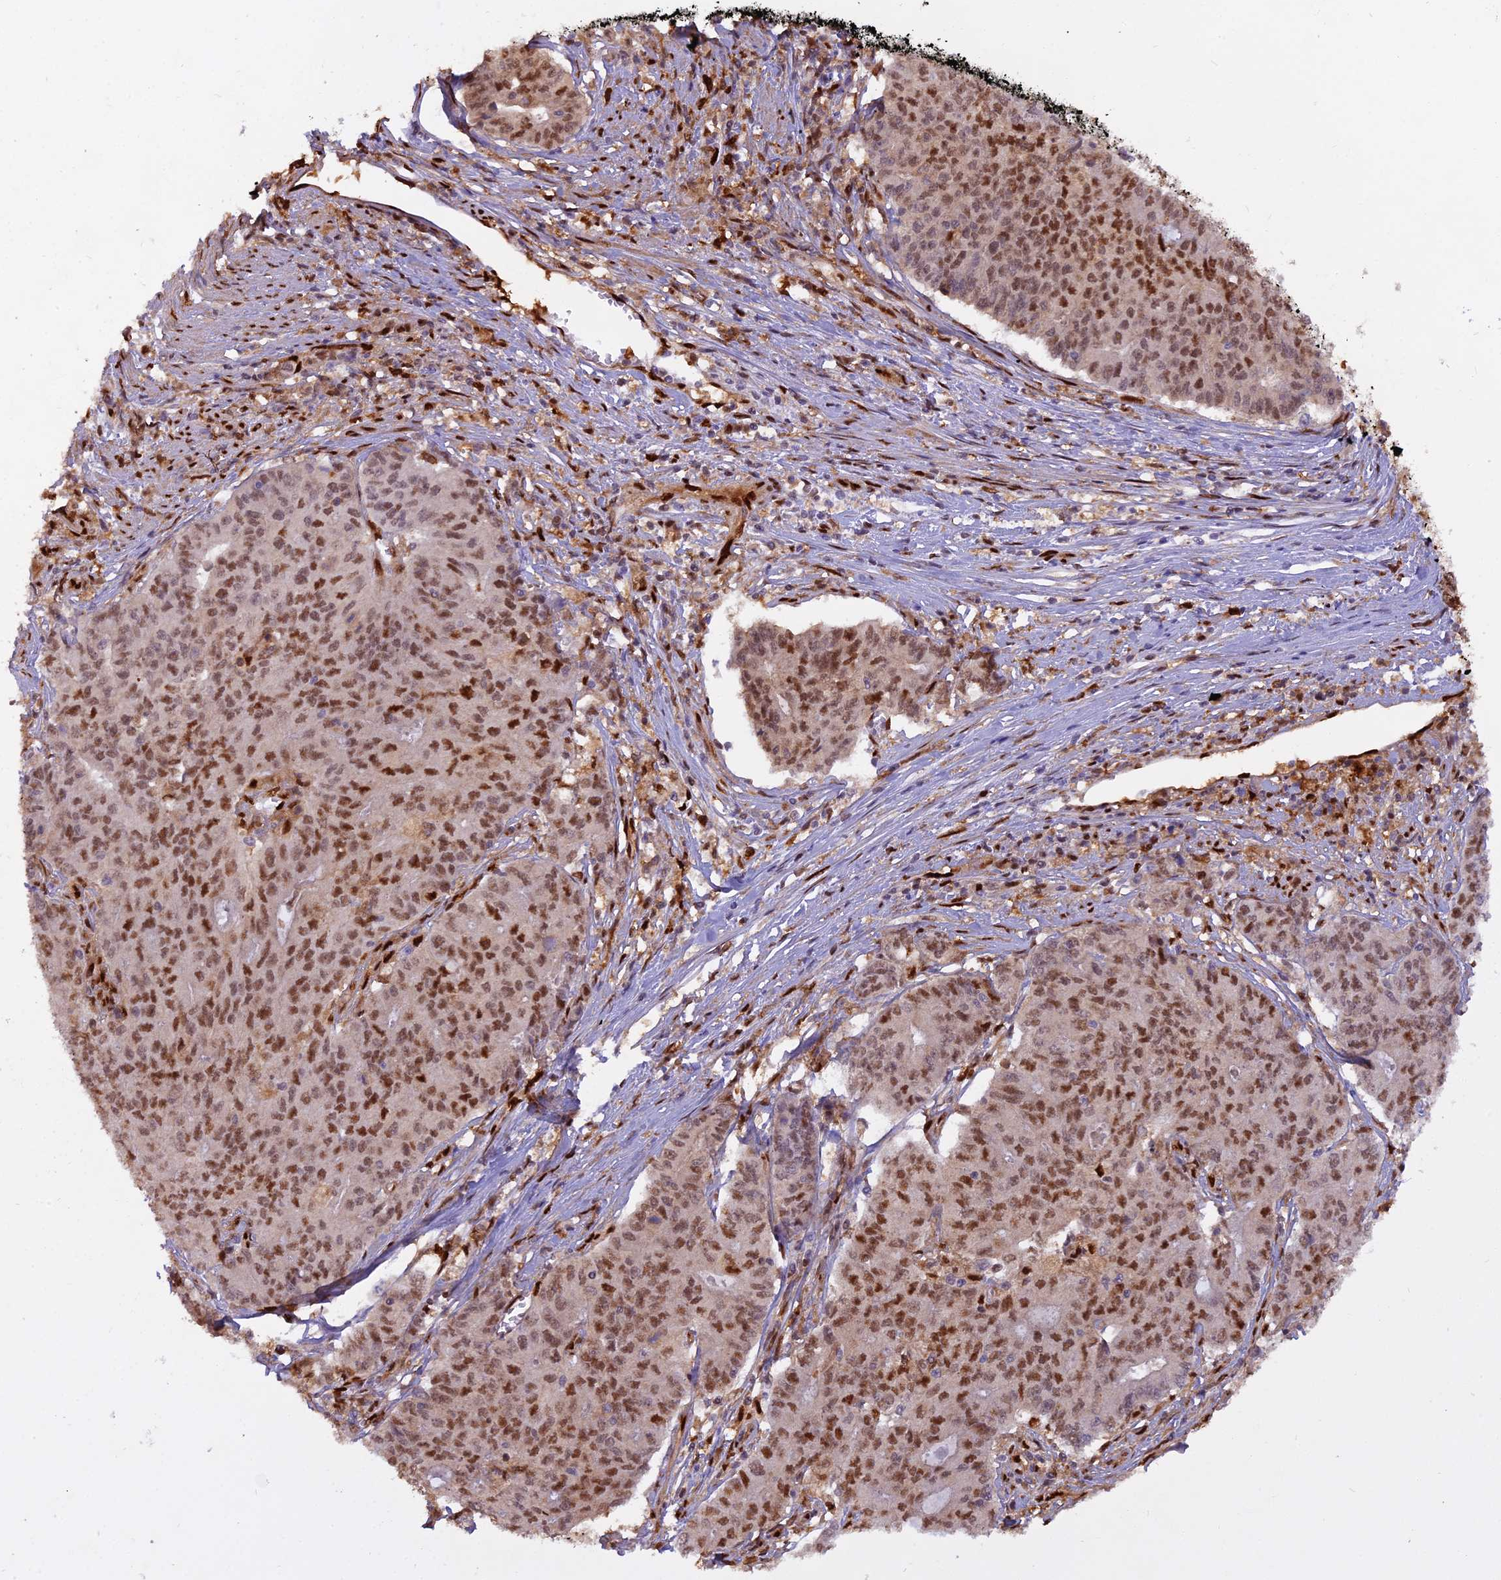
{"staining": {"intensity": "moderate", "quantity": ">75%", "location": "nuclear"}, "tissue": "endometrial cancer", "cell_type": "Tumor cells", "image_type": "cancer", "snomed": [{"axis": "morphology", "description": "Adenocarcinoma, NOS"}, {"axis": "topography", "description": "Endometrium"}], "caption": "Endometrial cancer stained for a protein demonstrates moderate nuclear positivity in tumor cells.", "gene": "NPEPL1", "patient": {"sex": "female", "age": 59}}